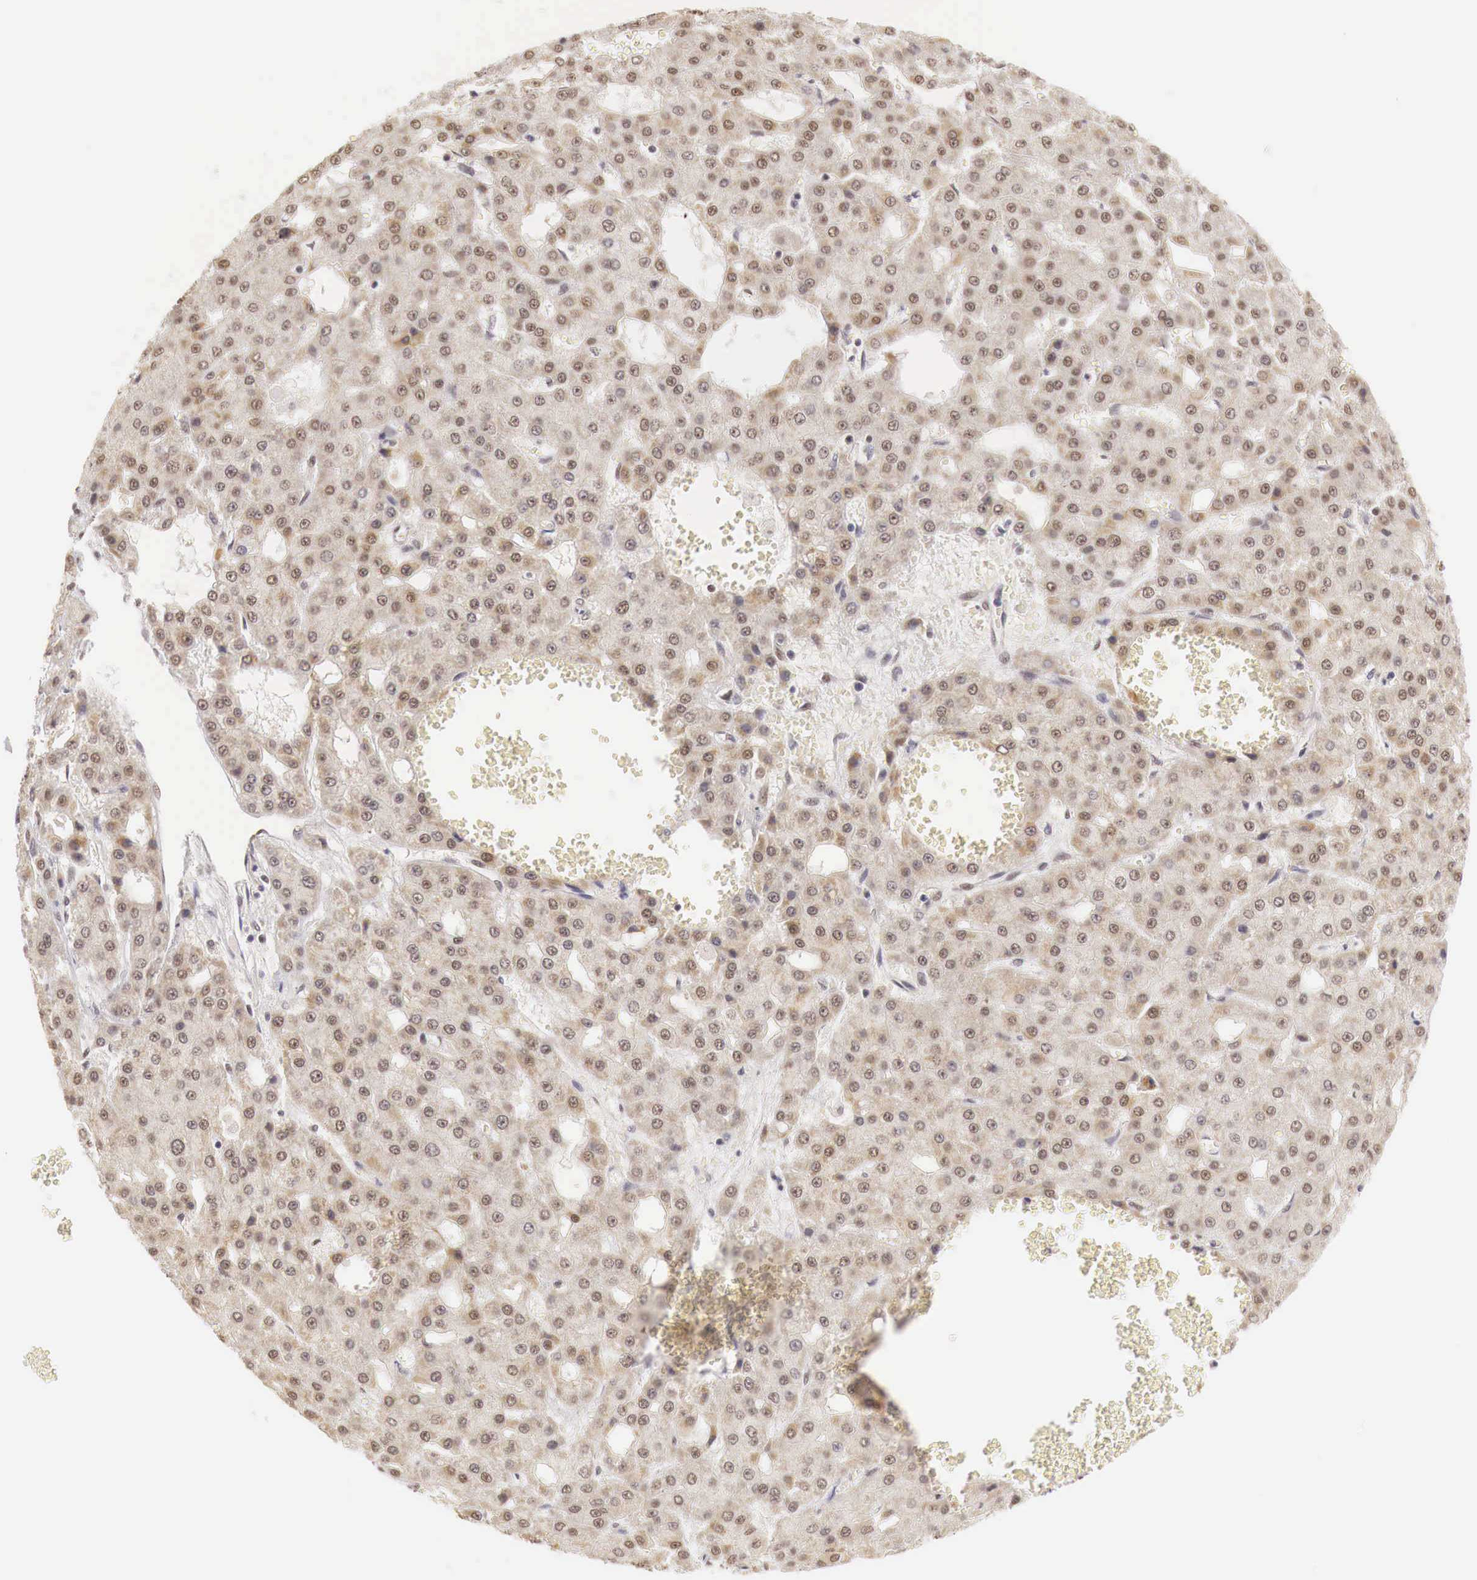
{"staining": {"intensity": "weak", "quantity": ">75%", "location": "cytoplasmic/membranous,nuclear"}, "tissue": "liver cancer", "cell_type": "Tumor cells", "image_type": "cancer", "snomed": [{"axis": "morphology", "description": "Carcinoma, Hepatocellular, NOS"}, {"axis": "topography", "description": "Liver"}], "caption": "This is an image of immunohistochemistry (IHC) staining of liver cancer, which shows weak staining in the cytoplasmic/membranous and nuclear of tumor cells.", "gene": "GPKOW", "patient": {"sex": "male", "age": 47}}